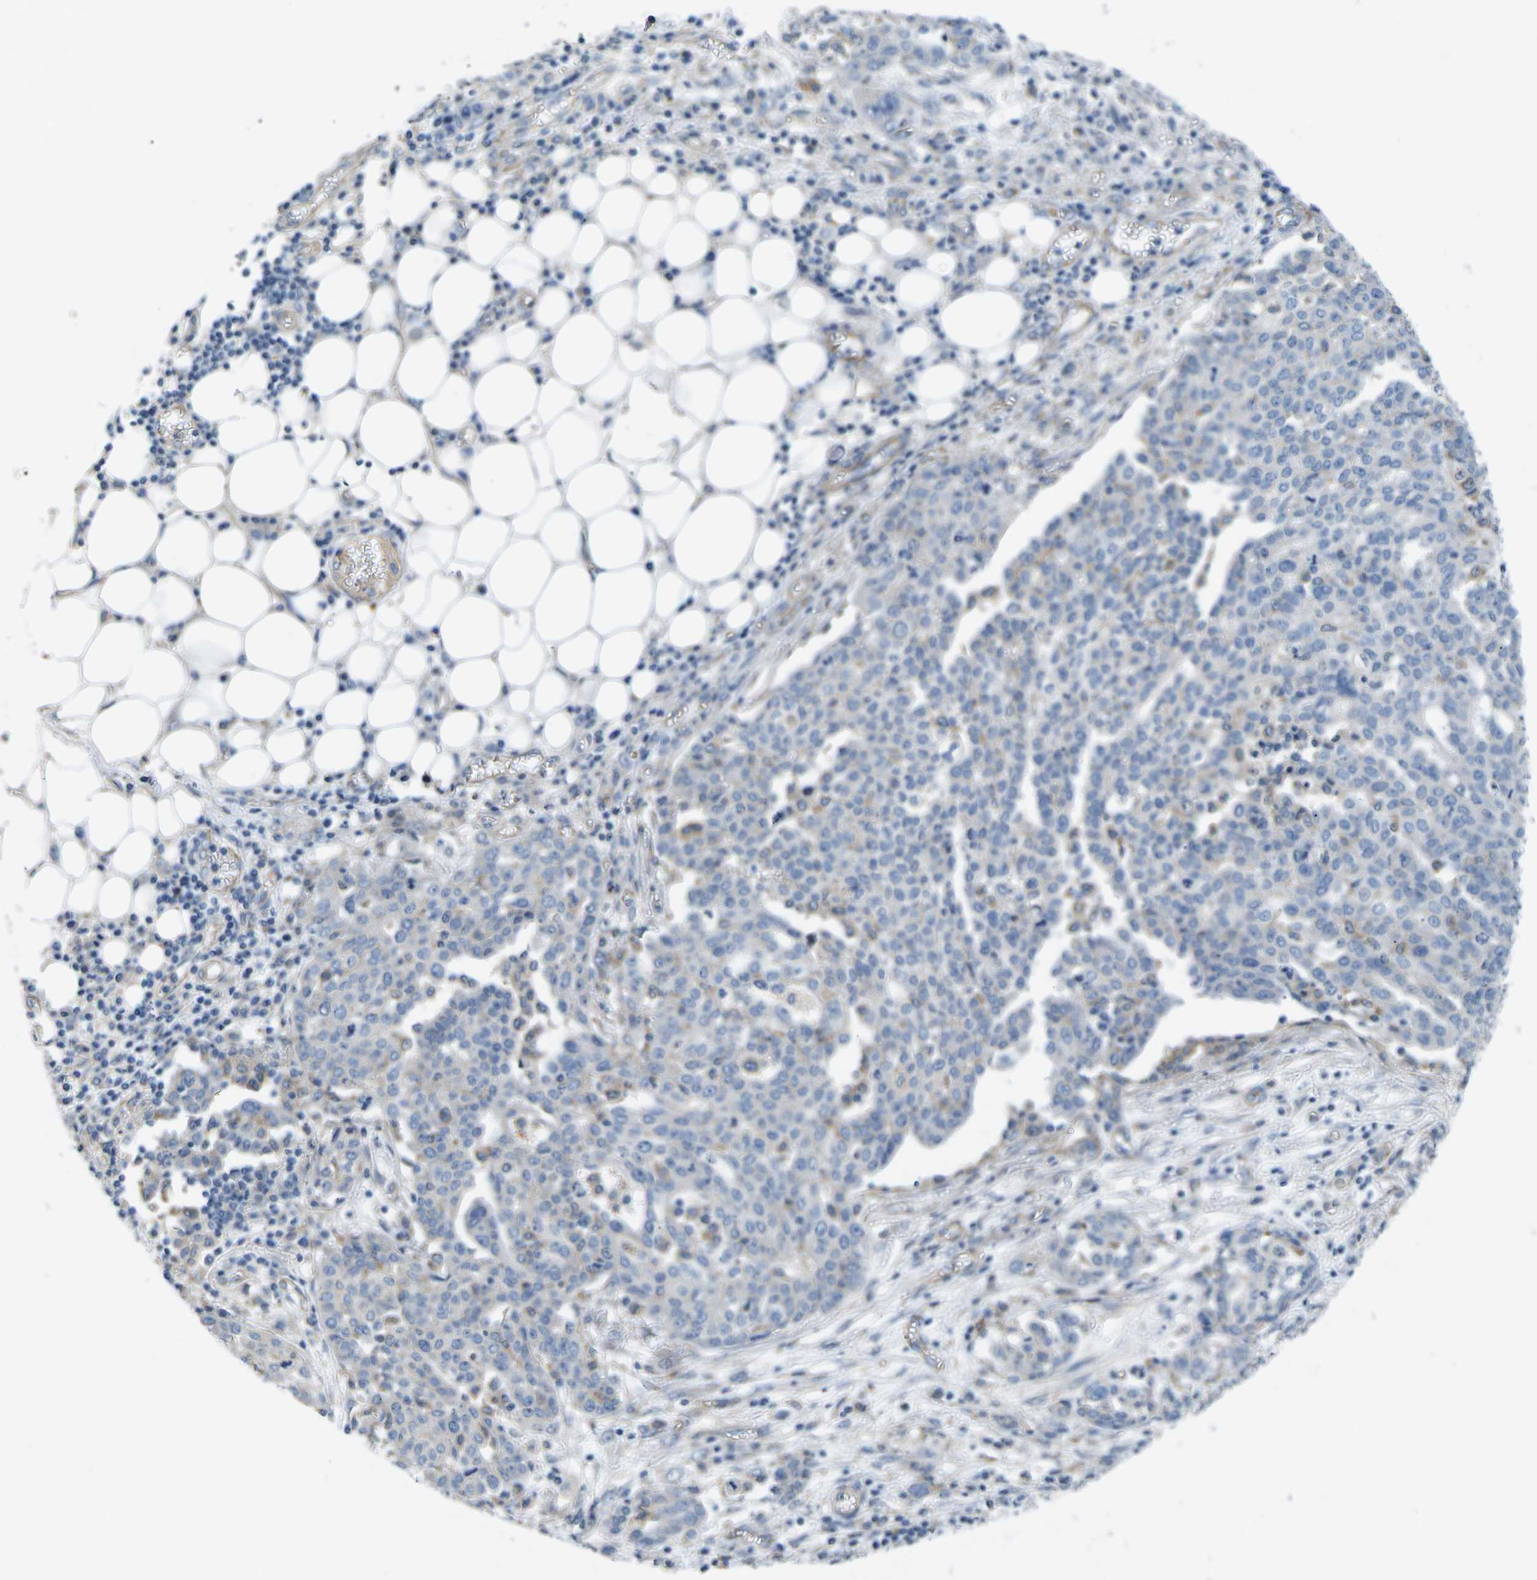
{"staining": {"intensity": "weak", "quantity": "<25%", "location": "cytoplasmic/membranous"}, "tissue": "ovarian cancer", "cell_type": "Tumor cells", "image_type": "cancer", "snomed": [{"axis": "morphology", "description": "Cystadenocarcinoma, serous, NOS"}, {"axis": "topography", "description": "Soft tissue"}, {"axis": "topography", "description": "Ovary"}], "caption": "Tumor cells show no significant expression in ovarian cancer (serous cystadenocarcinoma).", "gene": "CTNND1", "patient": {"sex": "female", "age": 57}}